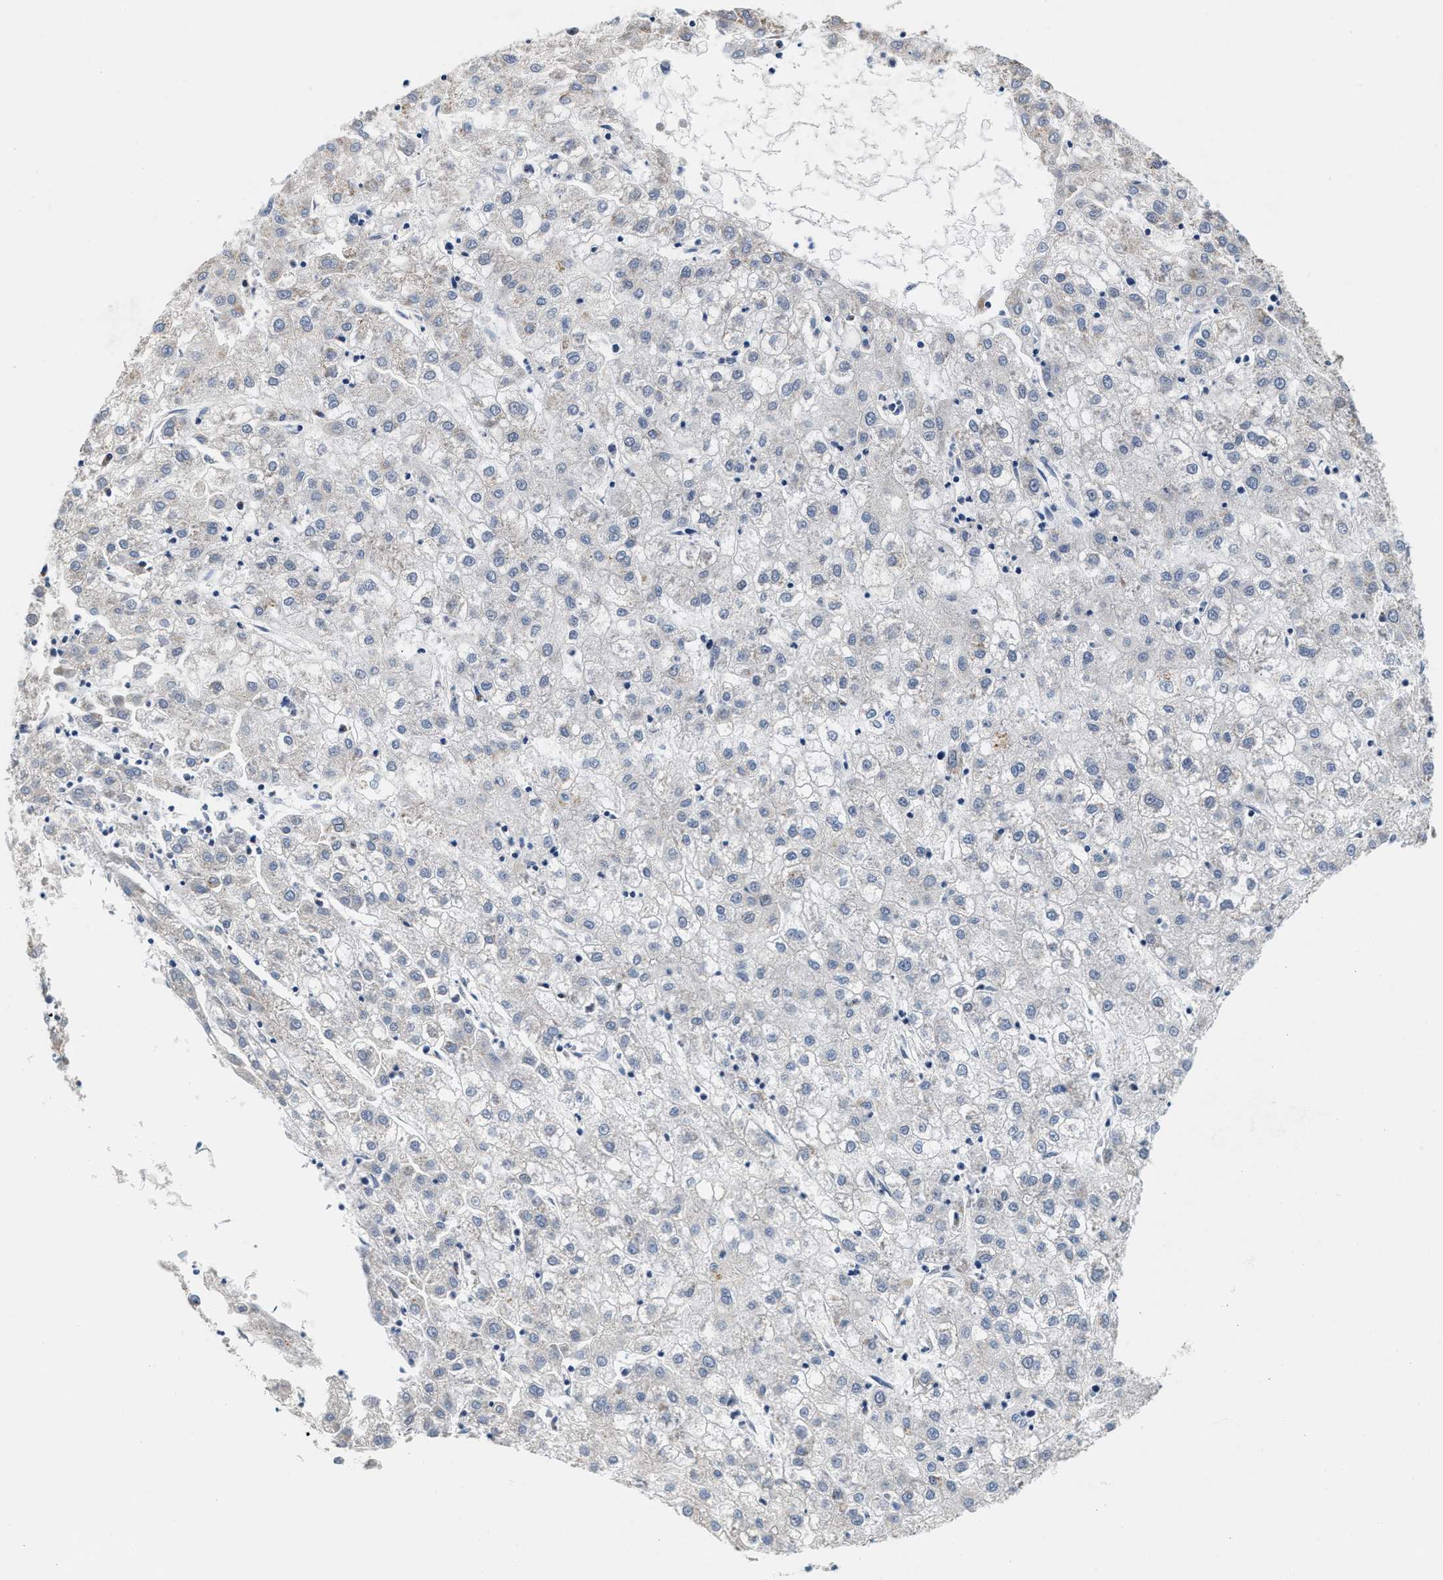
{"staining": {"intensity": "negative", "quantity": "none", "location": "none"}, "tissue": "liver cancer", "cell_type": "Tumor cells", "image_type": "cancer", "snomed": [{"axis": "morphology", "description": "Carcinoma, Hepatocellular, NOS"}, {"axis": "topography", "description": "Liver"}], "caption": "DAB (3,3'-diaminobenzidine) immunohistochemical staining of human hepatocellular carcinoma (liver) reveals no significant staining in tumor cells.", "gene": "KCNMB2", "patient": {"sex": "male", "age": 72}}